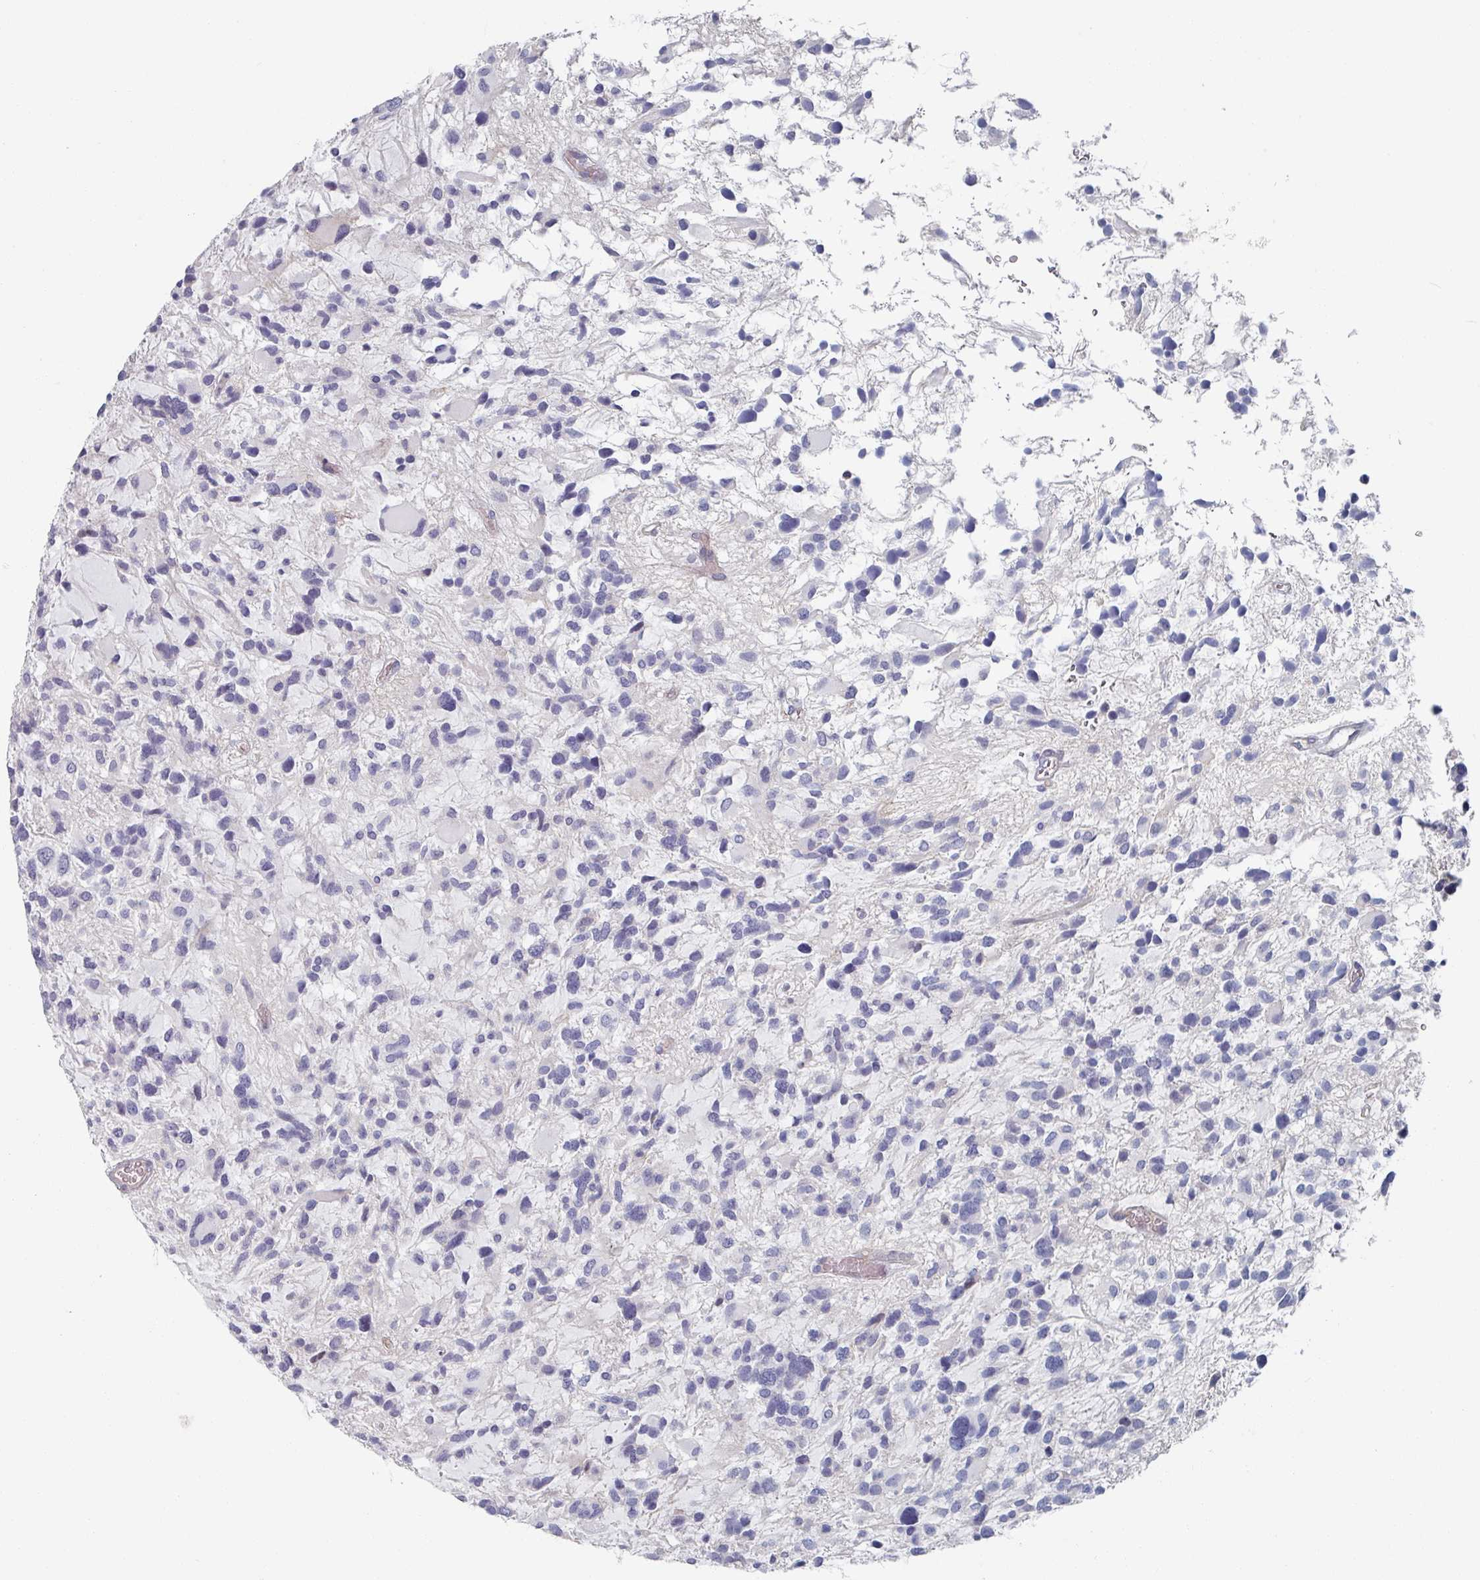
{"staining": {"intensity": "negative", "quantity": "none", "location": "none"}, "tissue": "glioma", "cell_type": "Tumor cells", "image_type": "cancer", "snomed": [{"axis": "morphology", "description": "Glioma, malignant, High grade"}, {"axis": "topography", "description": "Brain"}], "caption": "This is an immunohistochemistry (IHC) micrograph of high-grade glioma (malignant). There is no staining in tumor cells.", "gene": "EFL1", "patient": {"sex": "female", "age": 11}}